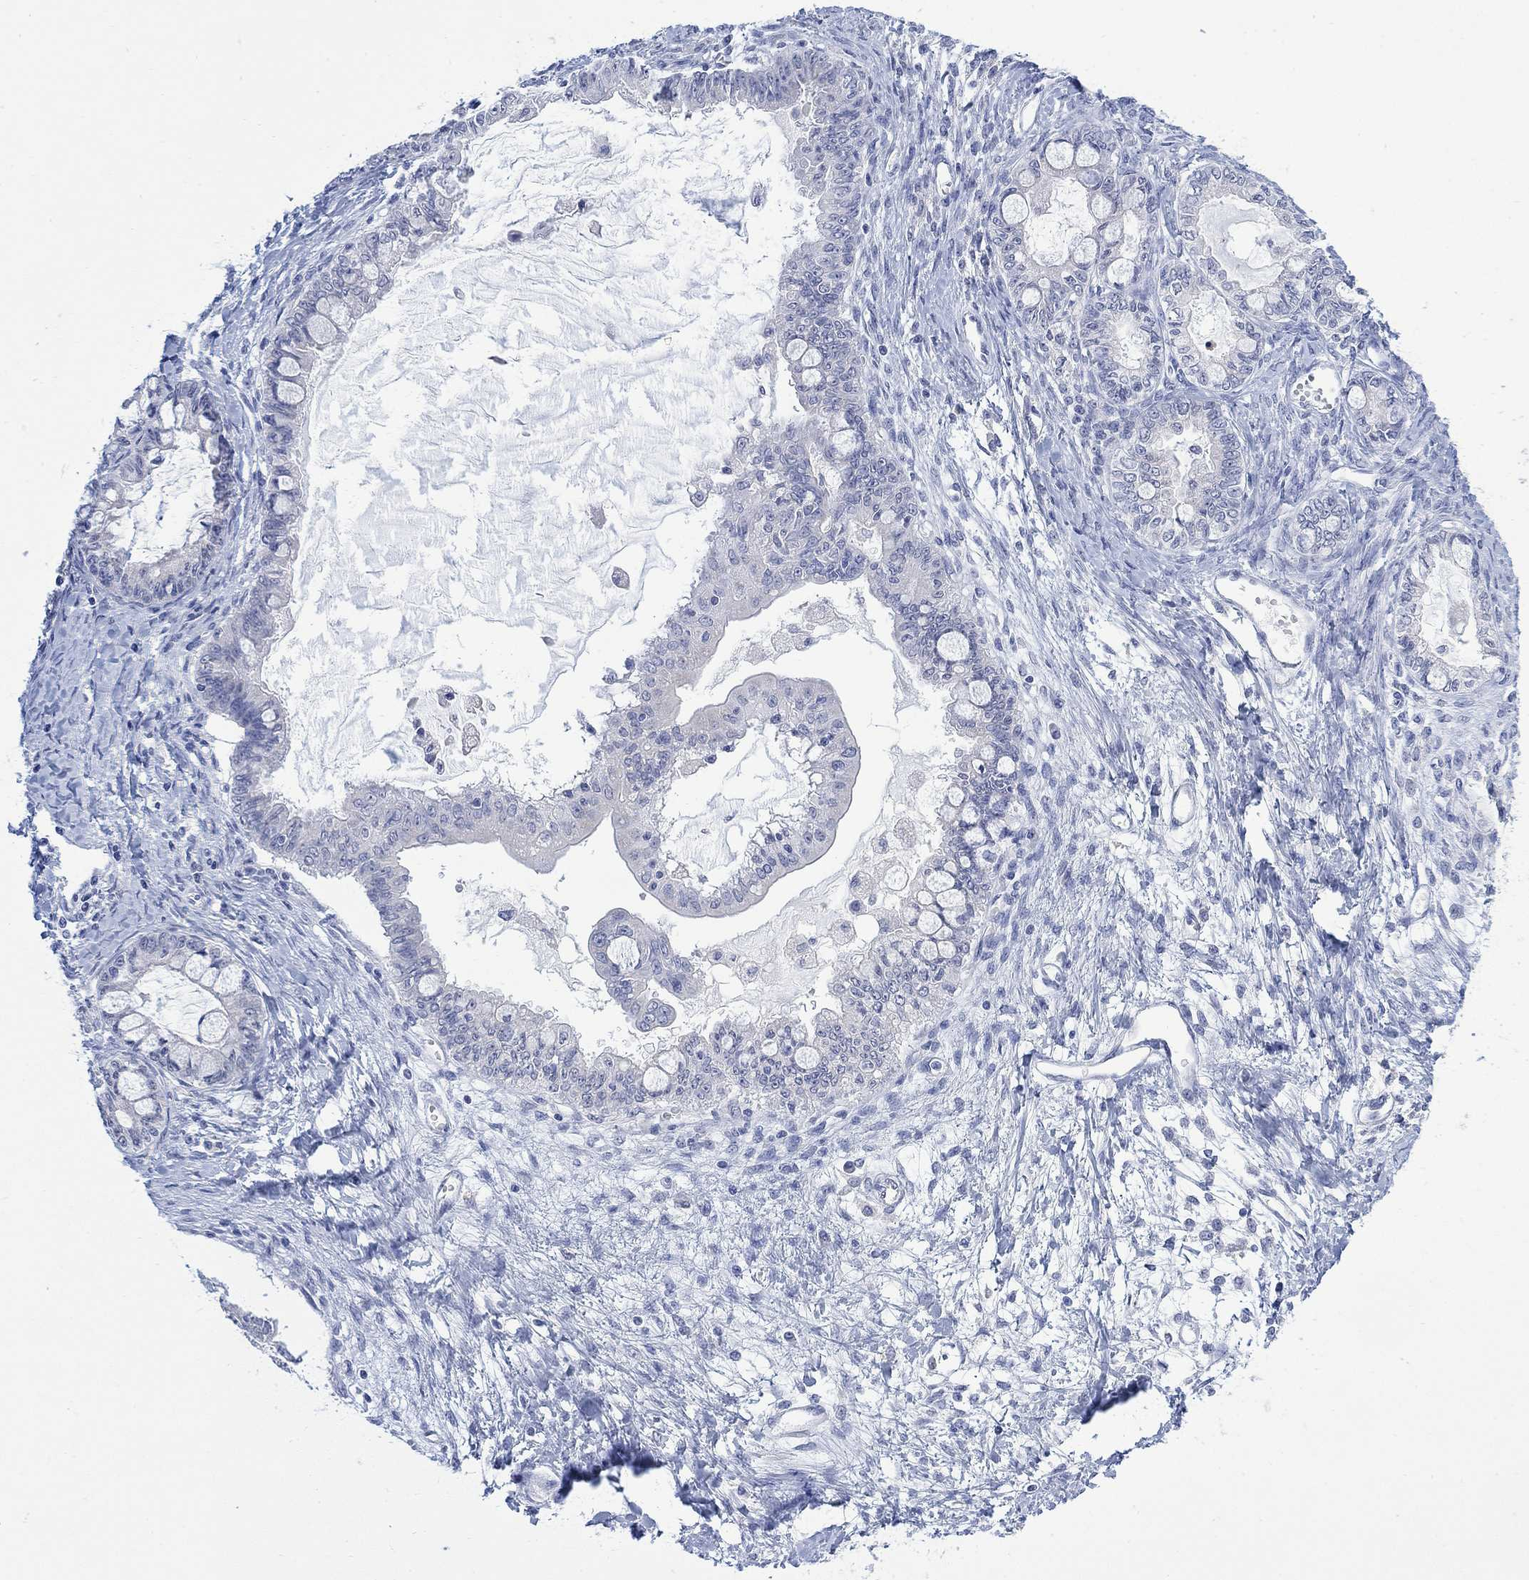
{"staining": {"intensity": "negative", "quantity": "none", "location": "none"}, "tissue": "ovarian cancer", "cell_type": "Tumor cells", "image_type": "cancer", "snomed": [{"axis": "morphology", "description": "Cystadenocarcinoma, mucinous, NOS"}, {"axis": "topography", "description": "Ovary"}], "caption": "Immunohistochemical staining of human mucinous cystadenocarcinoma (ovarian) demonstrates no significant positivity in tumor cells.", "gene": "FBP2", "patient": {"sex": "female", "age": 63}}